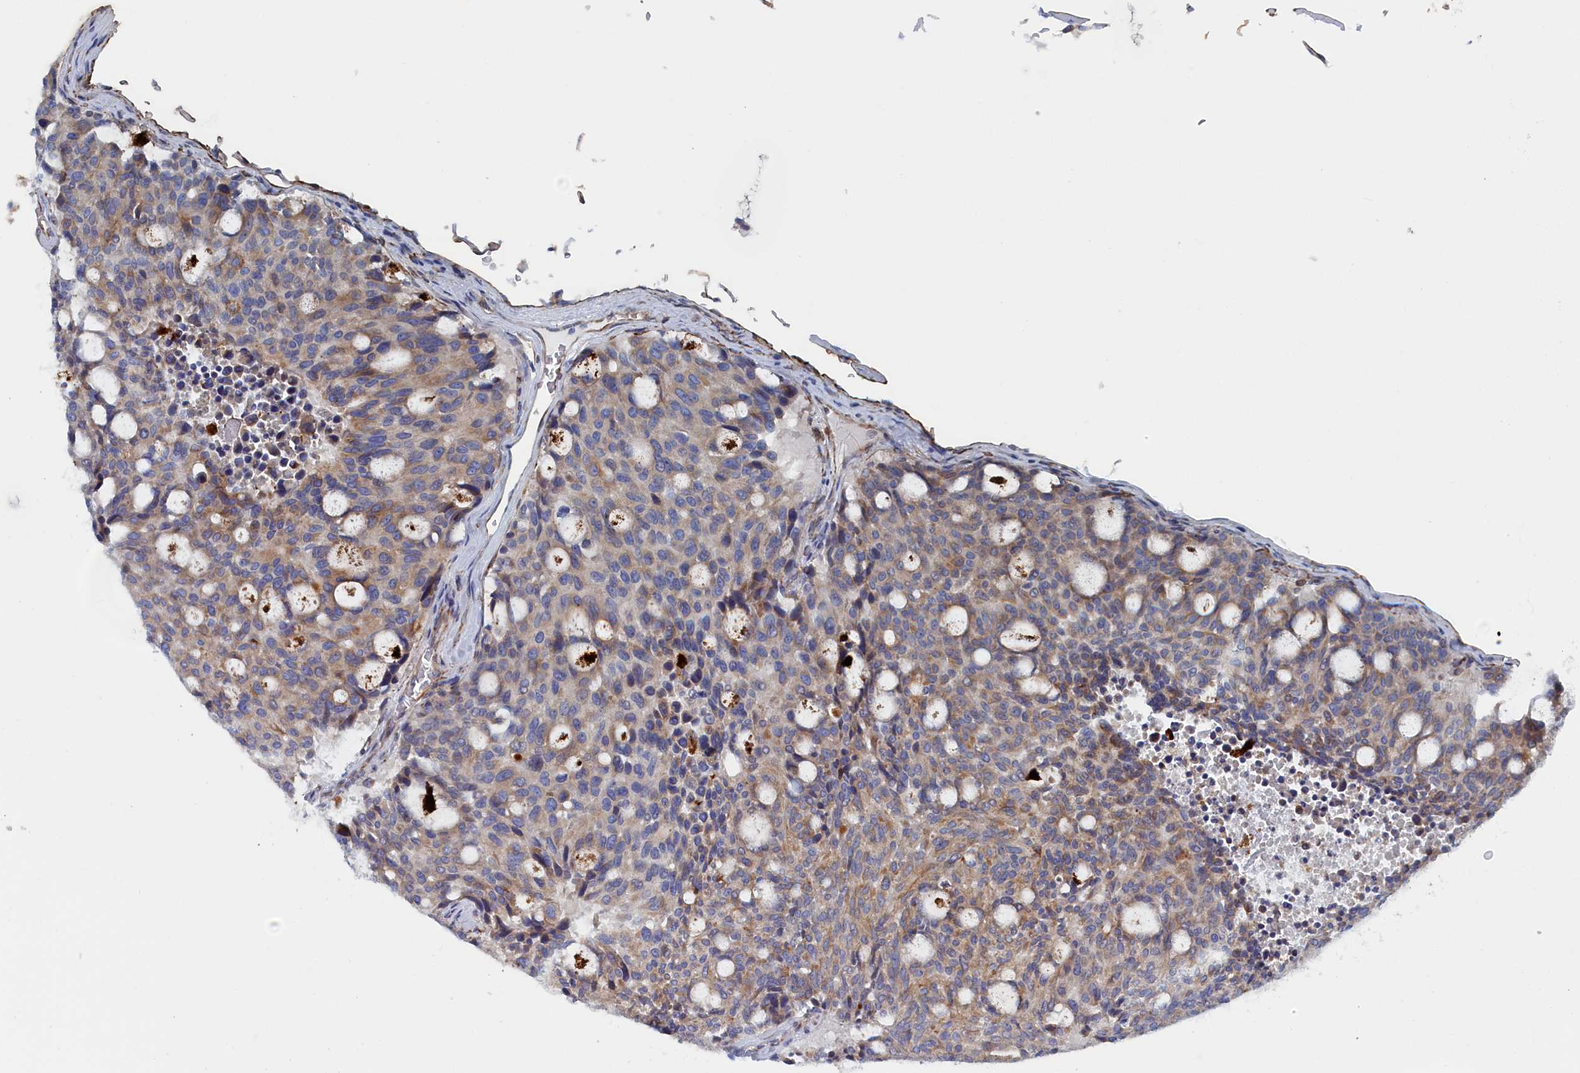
{"staining": {"intensity": "moderate", "quantity": "25%-75%", "location": "cytoplasmic/membranous"}, "tissue": "carcinoid", "cell_type": "Tumor cells", "image_type": "cancer", "snomed": [{"axis": "morphology", "description": "Carcinoid, malignant, NOS"}, {"axis": "topography", "description": "Pancreas"}], "caption": "Immunohistochemical staining of human carcinoid exhibits medium levels of moderate cytoplasmic/membranous staining in approximately 25%-75% of tumor cells.", "gene": "COG7", "patient": {"sex": "female", "age": 54}}